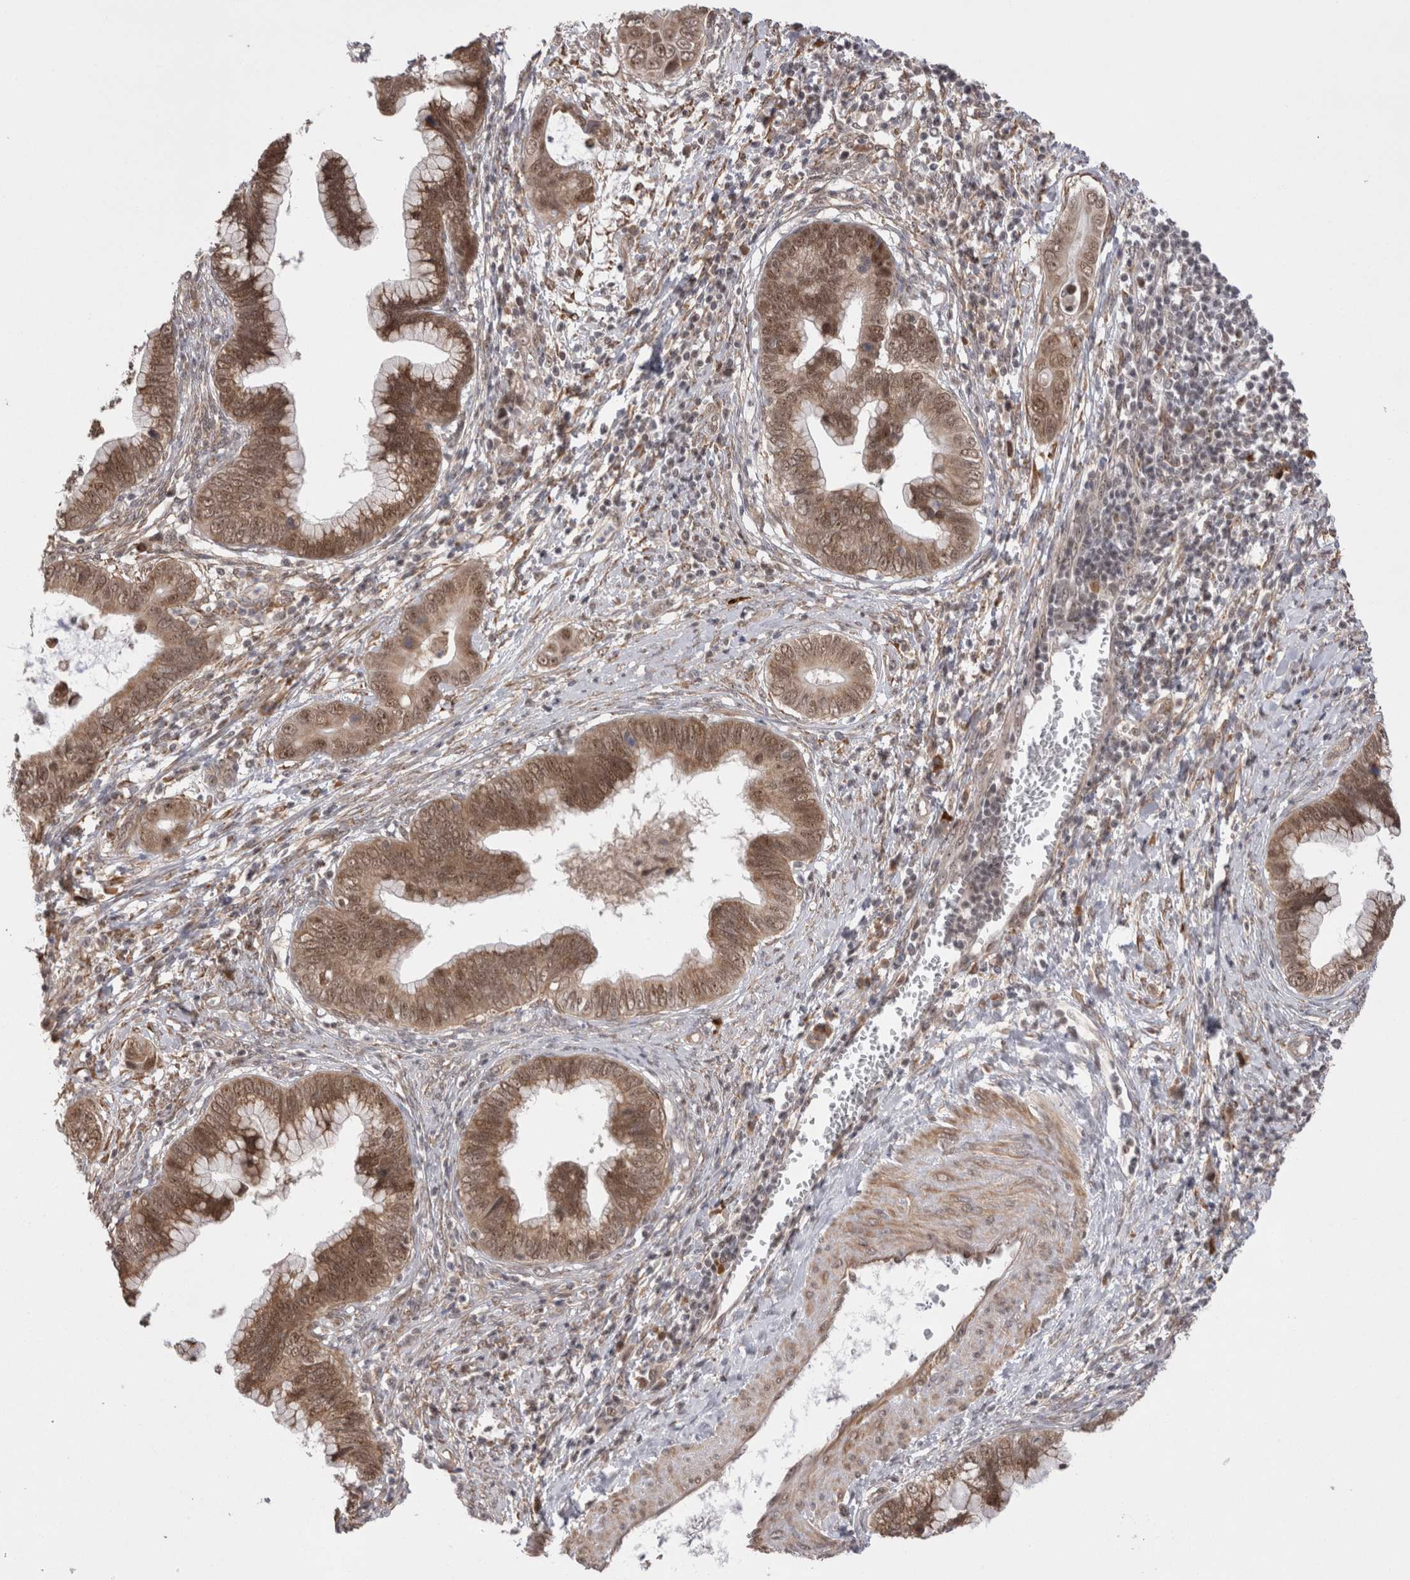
{"staining": {"intensity": "moderate", "quantity": ">75%", "location": "cytoplasmic/membranous,nuclear"}, "tissue": "cervical cancer", "cell_type": "Tumor cells", "image_type": "cancer", "snomed": [{"axis": "morphology", "description": "Adenocarcinoma, NOS"}, {"axis": "topography", "description": "Cervix"}], "caption": "Immunohistochemical staining of human cervical adenocarcinoma exhibits moderate cytoplasmic/membranous and nuclear protein staining in approximately >75% of tumor cells.", "gene": "EXOSC4", "patient": {"sex": "female", "age": 44}}